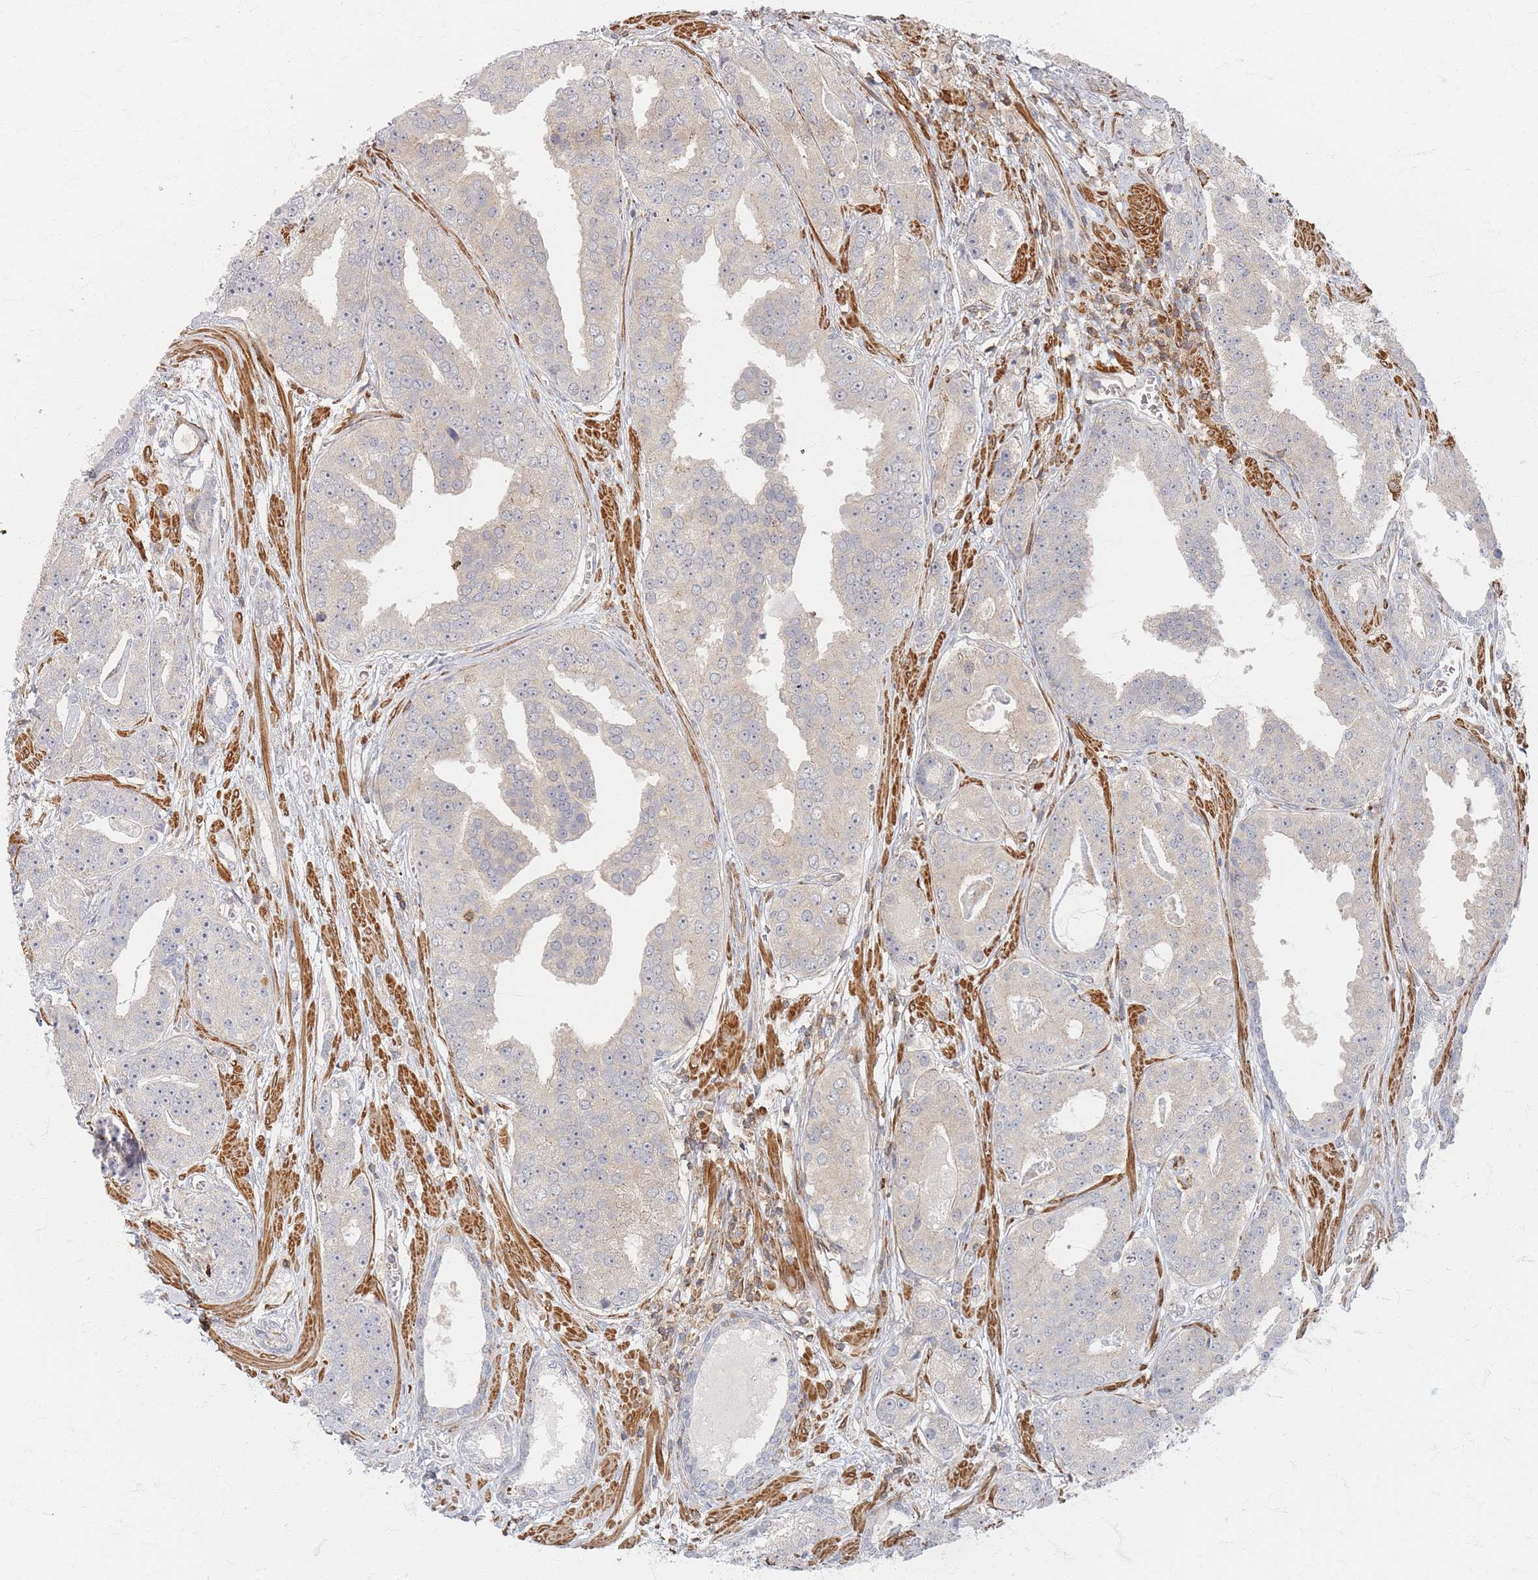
{"staining": {"intensity": "weak", "quantity": "<25%", "location": "cytoplasmic/membranous"}, "tissue": "prostate cancer", "cell_type": "Tumor cells", "image_type": "cancer", "snomed": [{"axis": "morphology", "description": "Adenocarcinoma, High grade"}, {"axis": "topography", "description": "Prostate"}], "caption": "Micrograph shows no significant protein expression in tumor cells of prostate adenocarcinoma (high-grade).", "gene": "ZNF852", "patient": {"sex": "male", "age": 71}}